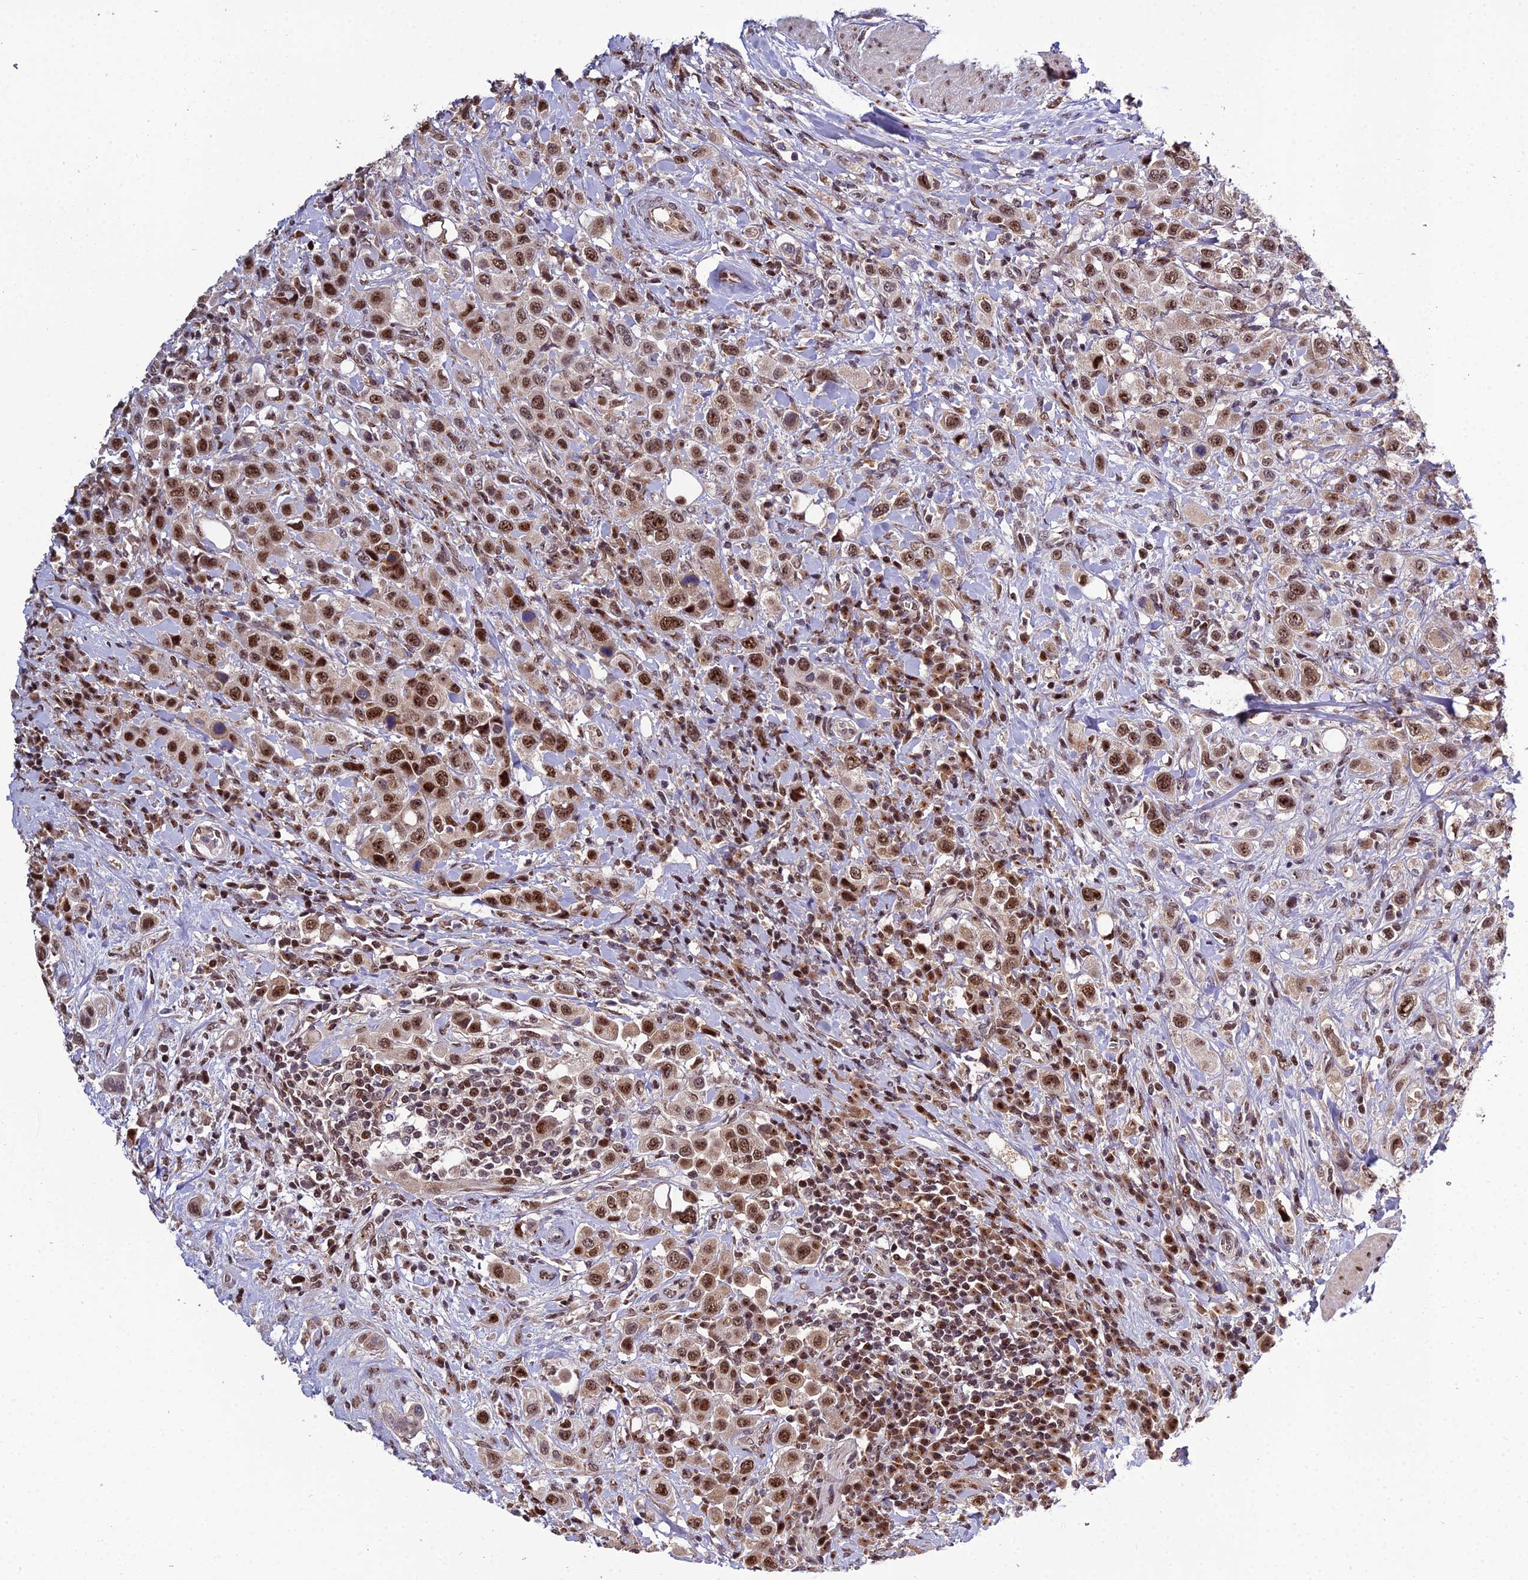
{"staining": {"intensity": "moderate", "quantity": ">75%", "location": "nuclear"}, "tissue": "urothelial cancer", "cell_type": "Tumor cells", "image_type": "cancer", "snomed": [{"axis": "morphology", "description": "Urothelial carcinoma, High grade"}, {"axis": "topography", "description": "Urinary bladder"}], "caption": "High-magnification brightfield microscopy of high-grade urothelial carcinoma stained with DAB (3,3'-diaminobenzidine) (brown) and counterstained with hematoxylin (blue). tumor cells exhibit moderate nuclear expression is seen in approximately>75% of cells. (IHC, brightfield microscopy, high magnification).", "gene": "ARL2", "patient": {"sex": "male", "age": 50}}